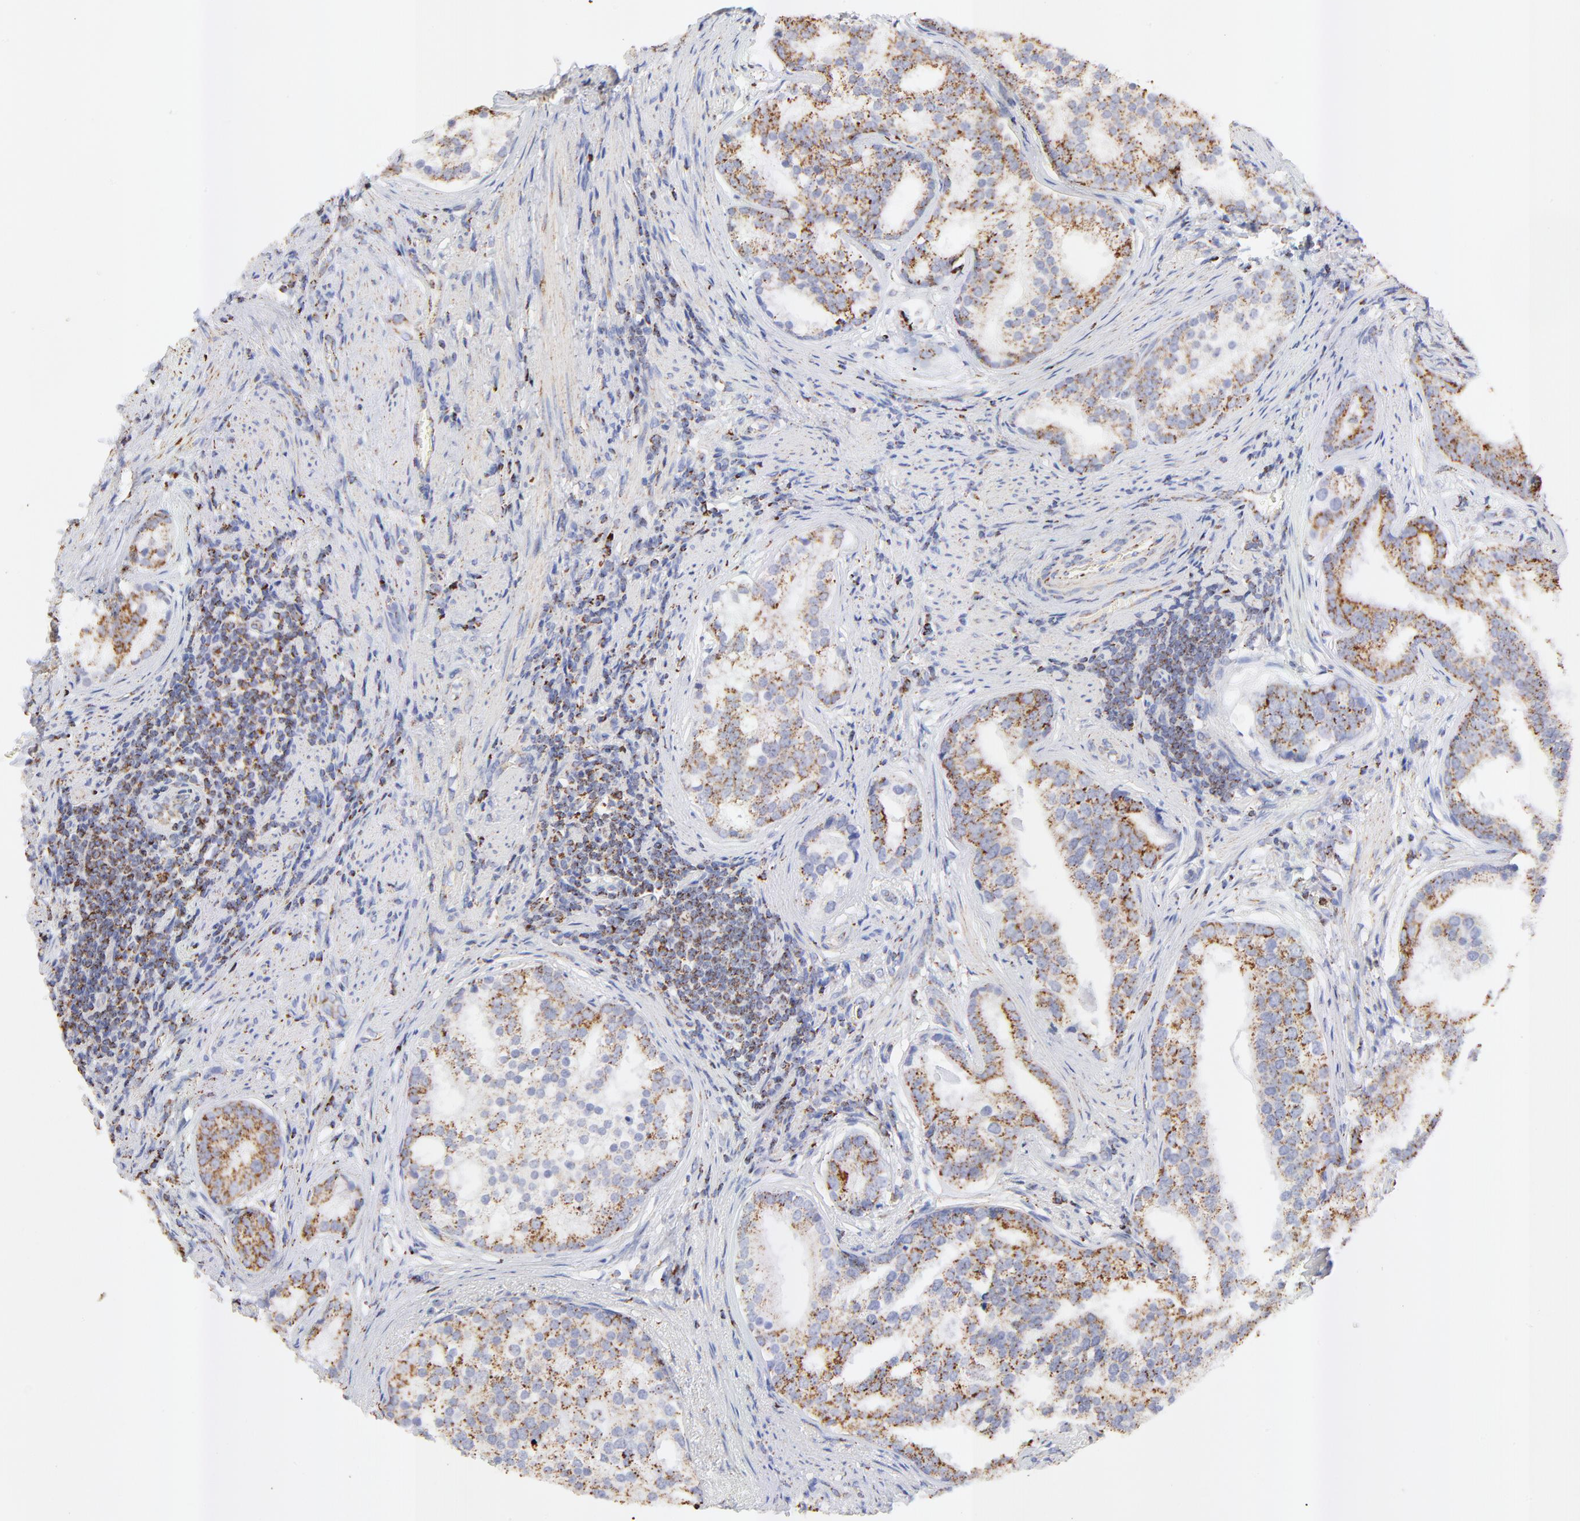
{"staining": {"intensity": "moderate", "quantity": ">75%", "location": "cytoplasmic/membranous"}, "tissue": "prostate cancer", "cell_type": "Tumor cells", "image_type": "cancer", "snomed": [{"axis": "morphology", "description": "Adenocarcinoma, Low grade"}, {"axis": "topography", "description": "Prostate"}], "caption": "Prostate cancer (adenocarcinoma (low-grade)) stained with a protein marker shows moderate staining in tumor cells.", "gene": "COX4I1", "patient": {"sex": "male", "age": 71}}